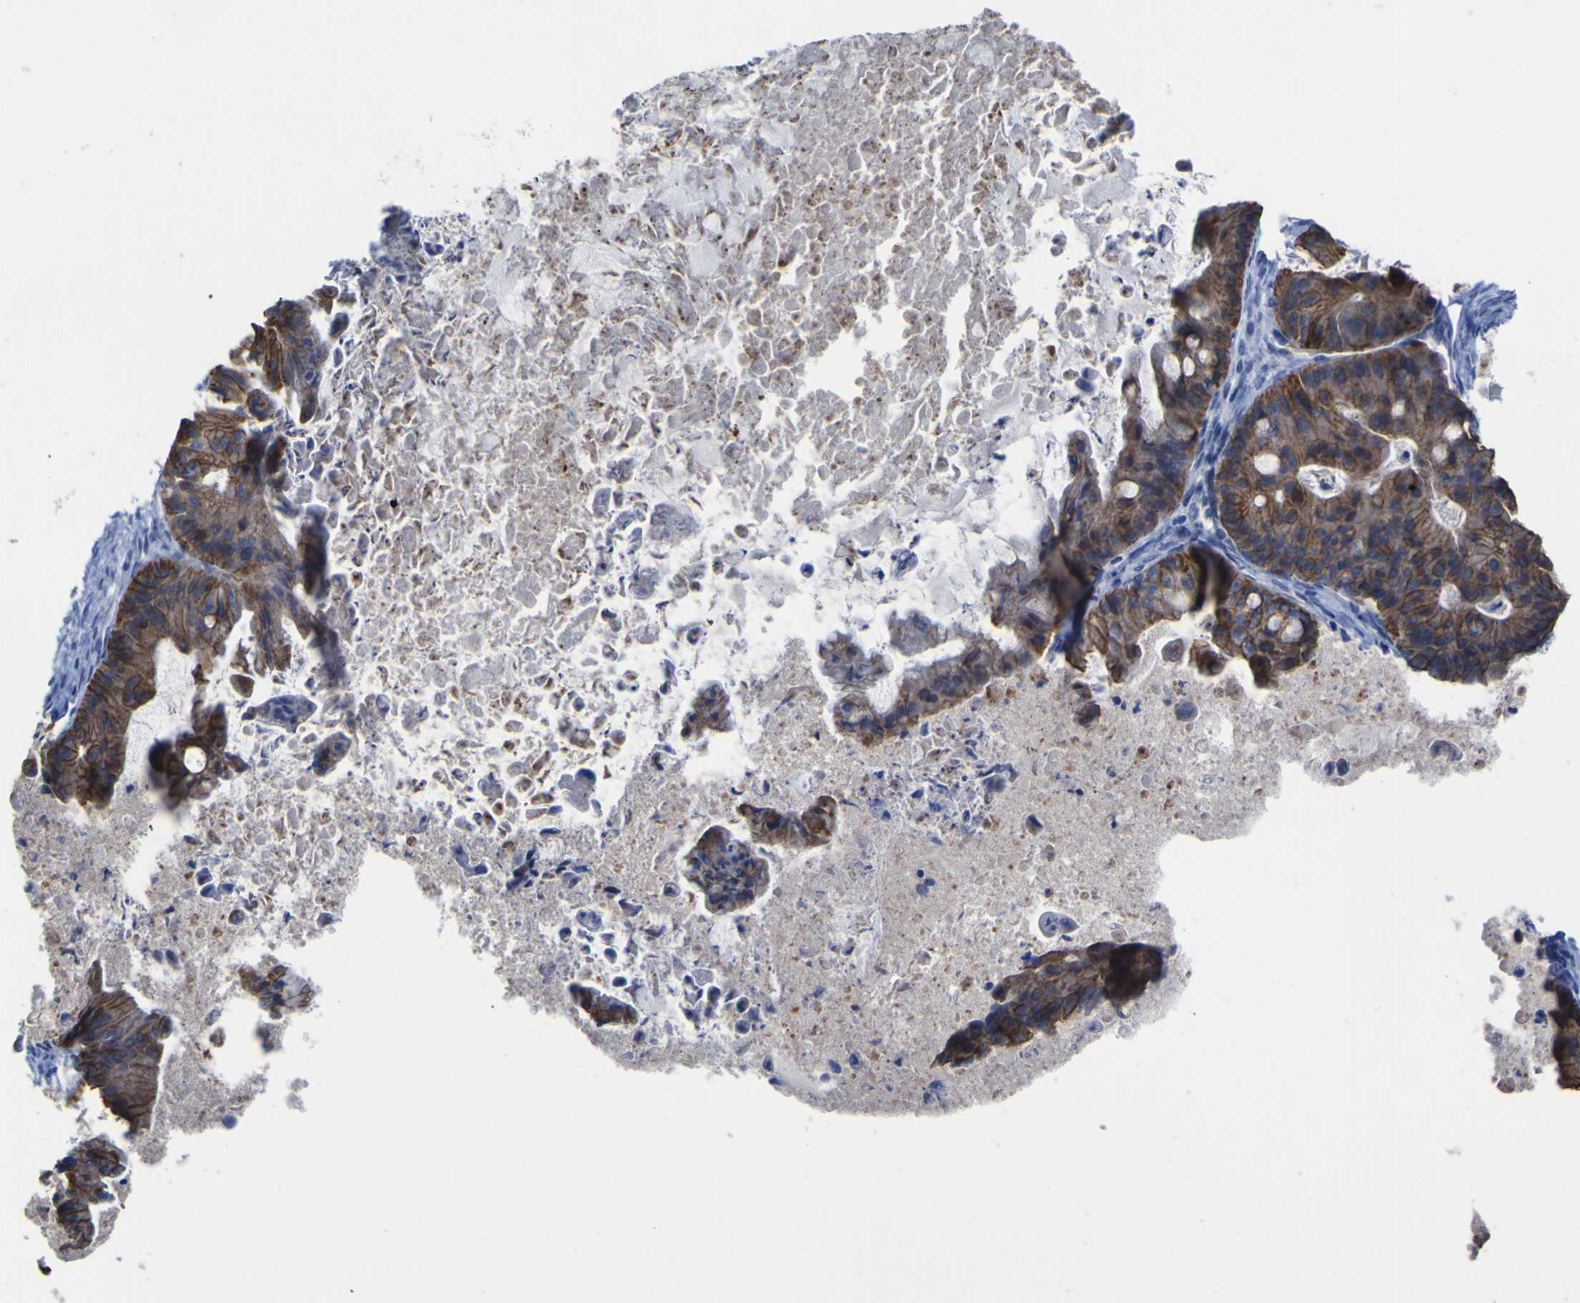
{"staining": {"intensity": "moderate", "quantity": ">75%", "location": "cytoplasmic/membranous"}, "tissue": "ovarian cancer", "cell_type": "Tumor cells", "image_type": "cancer", "snomed": [{"axis": "morphology", "description": "Cystadenocarcinoma, mucinous, NOS"}, {"axis": "topography", "description": "Ovary"}], "caption": "The micrograph exhibits immunohistochemical staining of ovarian cancer. There is moderate cytoplasmic/membranous positivity is identified in about >75% of tumor cells. The staining is performed using DAB (3,3'-diaminobenzidine) brown chromogen to label protein expression. The nuclei are counter-stained blue using hematoxylin.", "gene": "GCM1", "patient": {"sex": "female", "age": 37}}